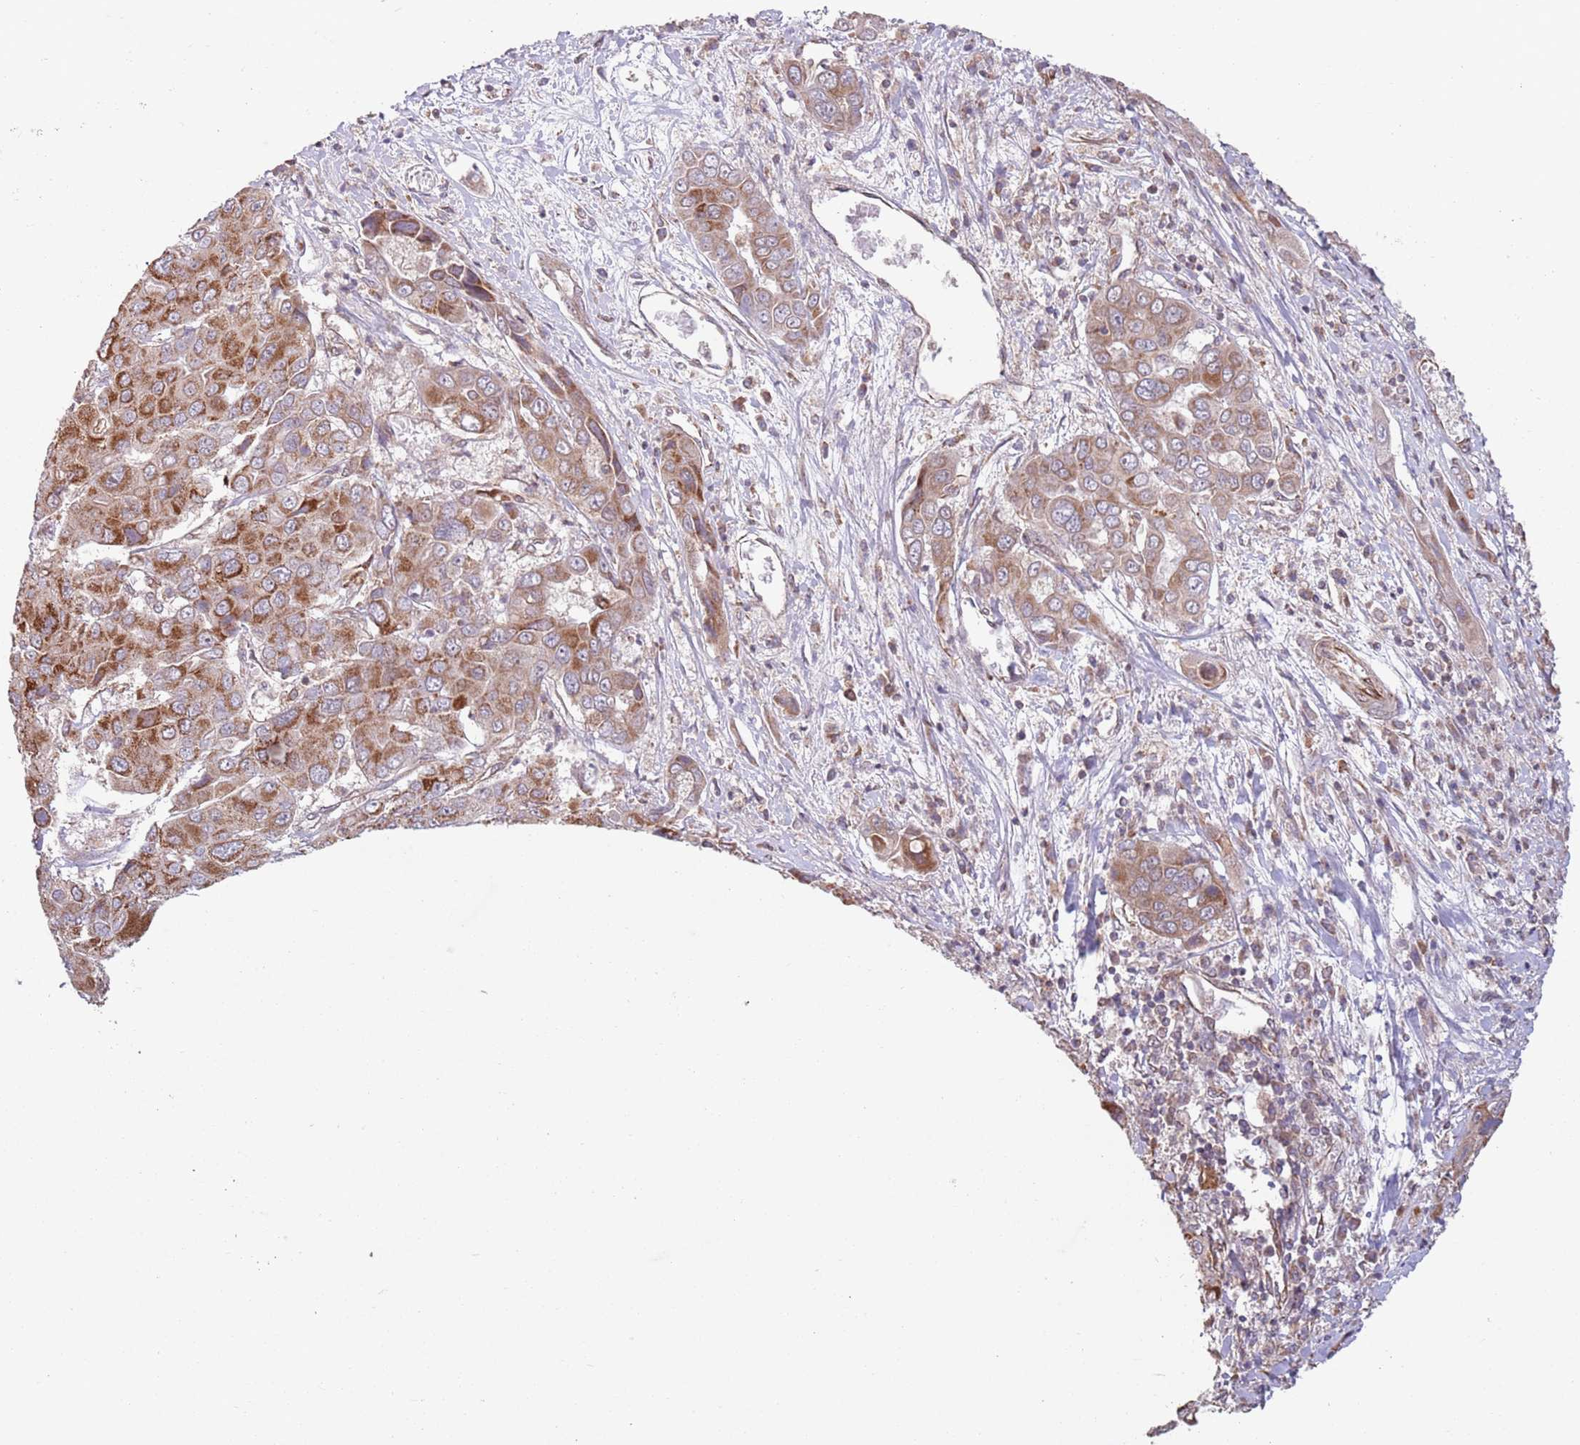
{"staining": {"intensity": "moderate", "quantity": "25%-75%", "location": "cytoplasmic/membranous"}, "tissue": "liver cancer", "cell_type": "Tumor cells", "image_type": "cancer", "snomed": [{"axis": "morphology", "description": "Cholangiocarcinoma"}, {"axis": "topography", "description": "Liver"}], "caption": "There is medium levels of moderate cytoplasmic/membranous staining in tumor cells of liver cancer (cholangiocarcinoma), as demonstrated by immunohistochemical staining (brown color).", "gene": "CHD9", "patient": {"sex": "male", "age": 67}}